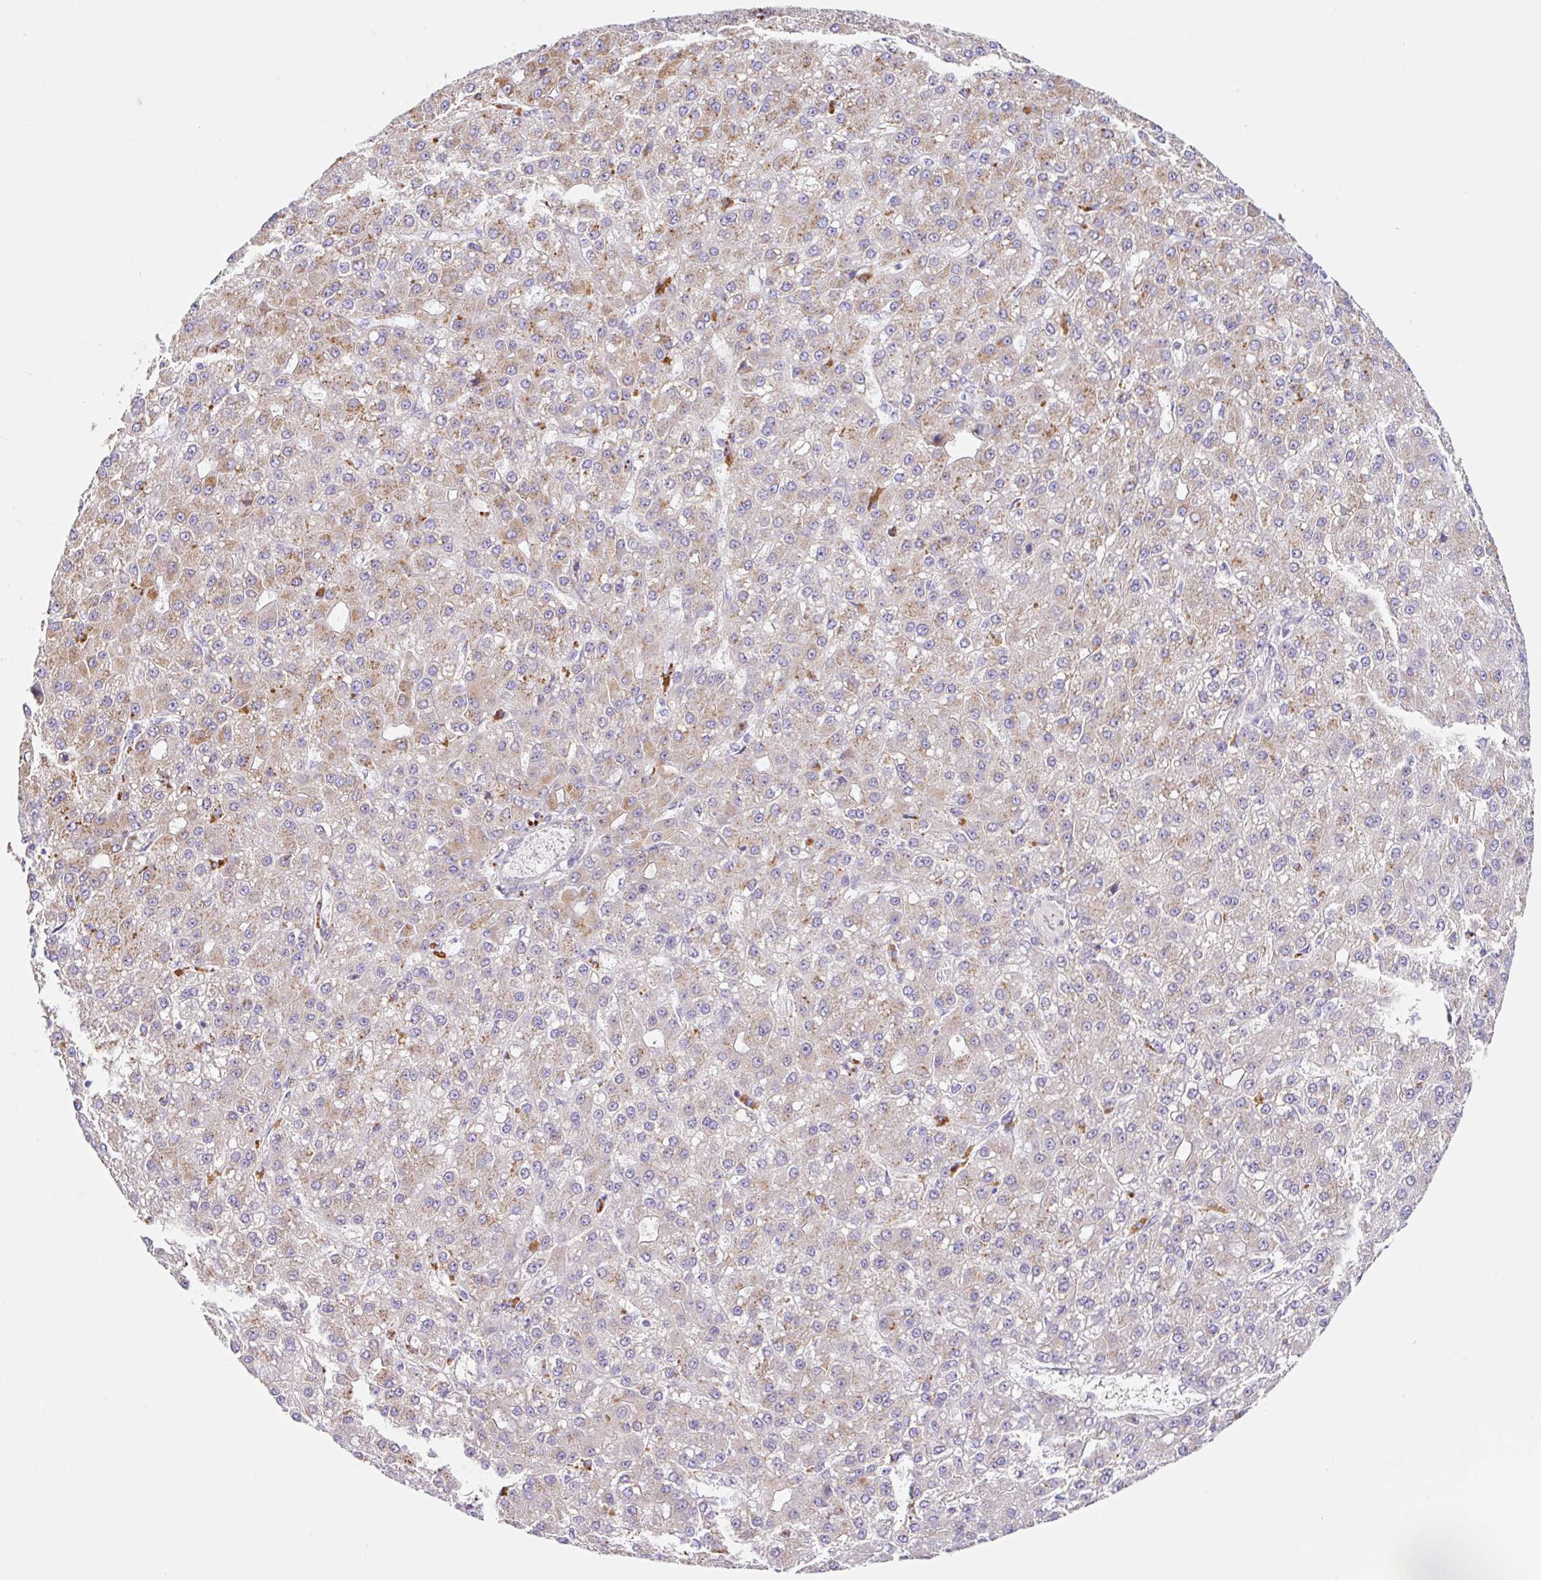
{"staining": {"intensity": "weak", "quantity": "25%-75%", "location": "cytoplasmic/membranous"}, "tissue": "liver cancer", "cell_type": "Tumor cells", "image_type": "cancer", "snomed": [{"axis": "morphology", "description": "Carcinoma, Hepatocellular, NOS"}, {"axis": "topography", "description": "Liver"}], "caption": "A histopathology image of liver hepatocellular carcinoma stained for a protein exhibits weak cytoplasmic/membranous brown staining in tumor cells.", "gene": "DKK4", "patient": {"sex": "male", "age": 67}}